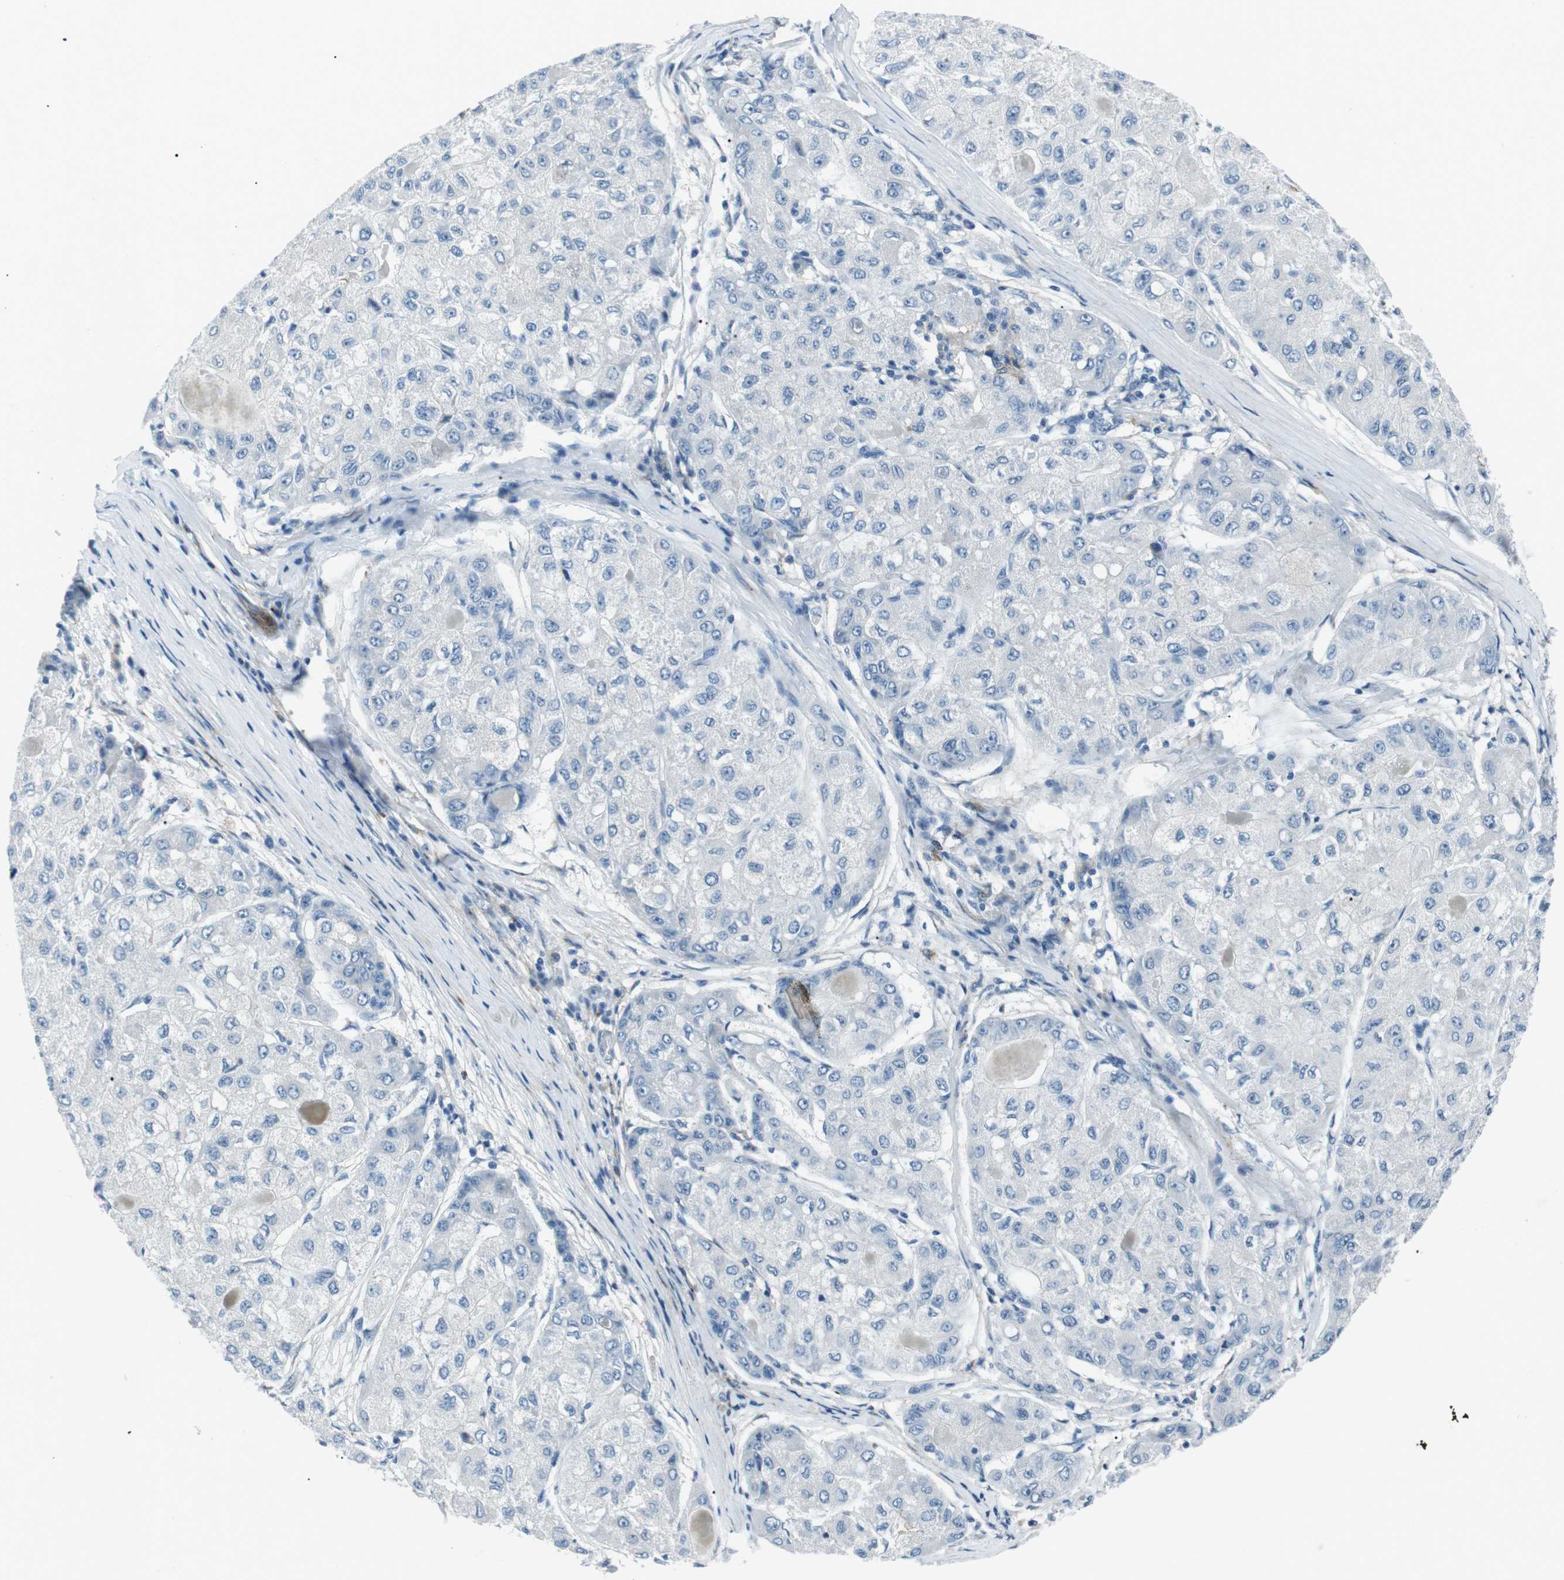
{"staining": {"intensity": "negative", "quantity": "none", "location": "none"}, "tissue": "liver cancer", "cell_type": "Tumor cells", "image_type": "cancer", "snomed": [{"axis": "morphology", "description": "Carcinoma, Hepatocellular, NOS"}, {"axis": "topography", "description": "Liver"}], "caption": "Photomicrograph shows no protein positivity in tumor cells of hepatocellular carcinoma (liver) tissue.", "gene": "CSF2RA", "patient": {"sex": "male", "age": 80}}